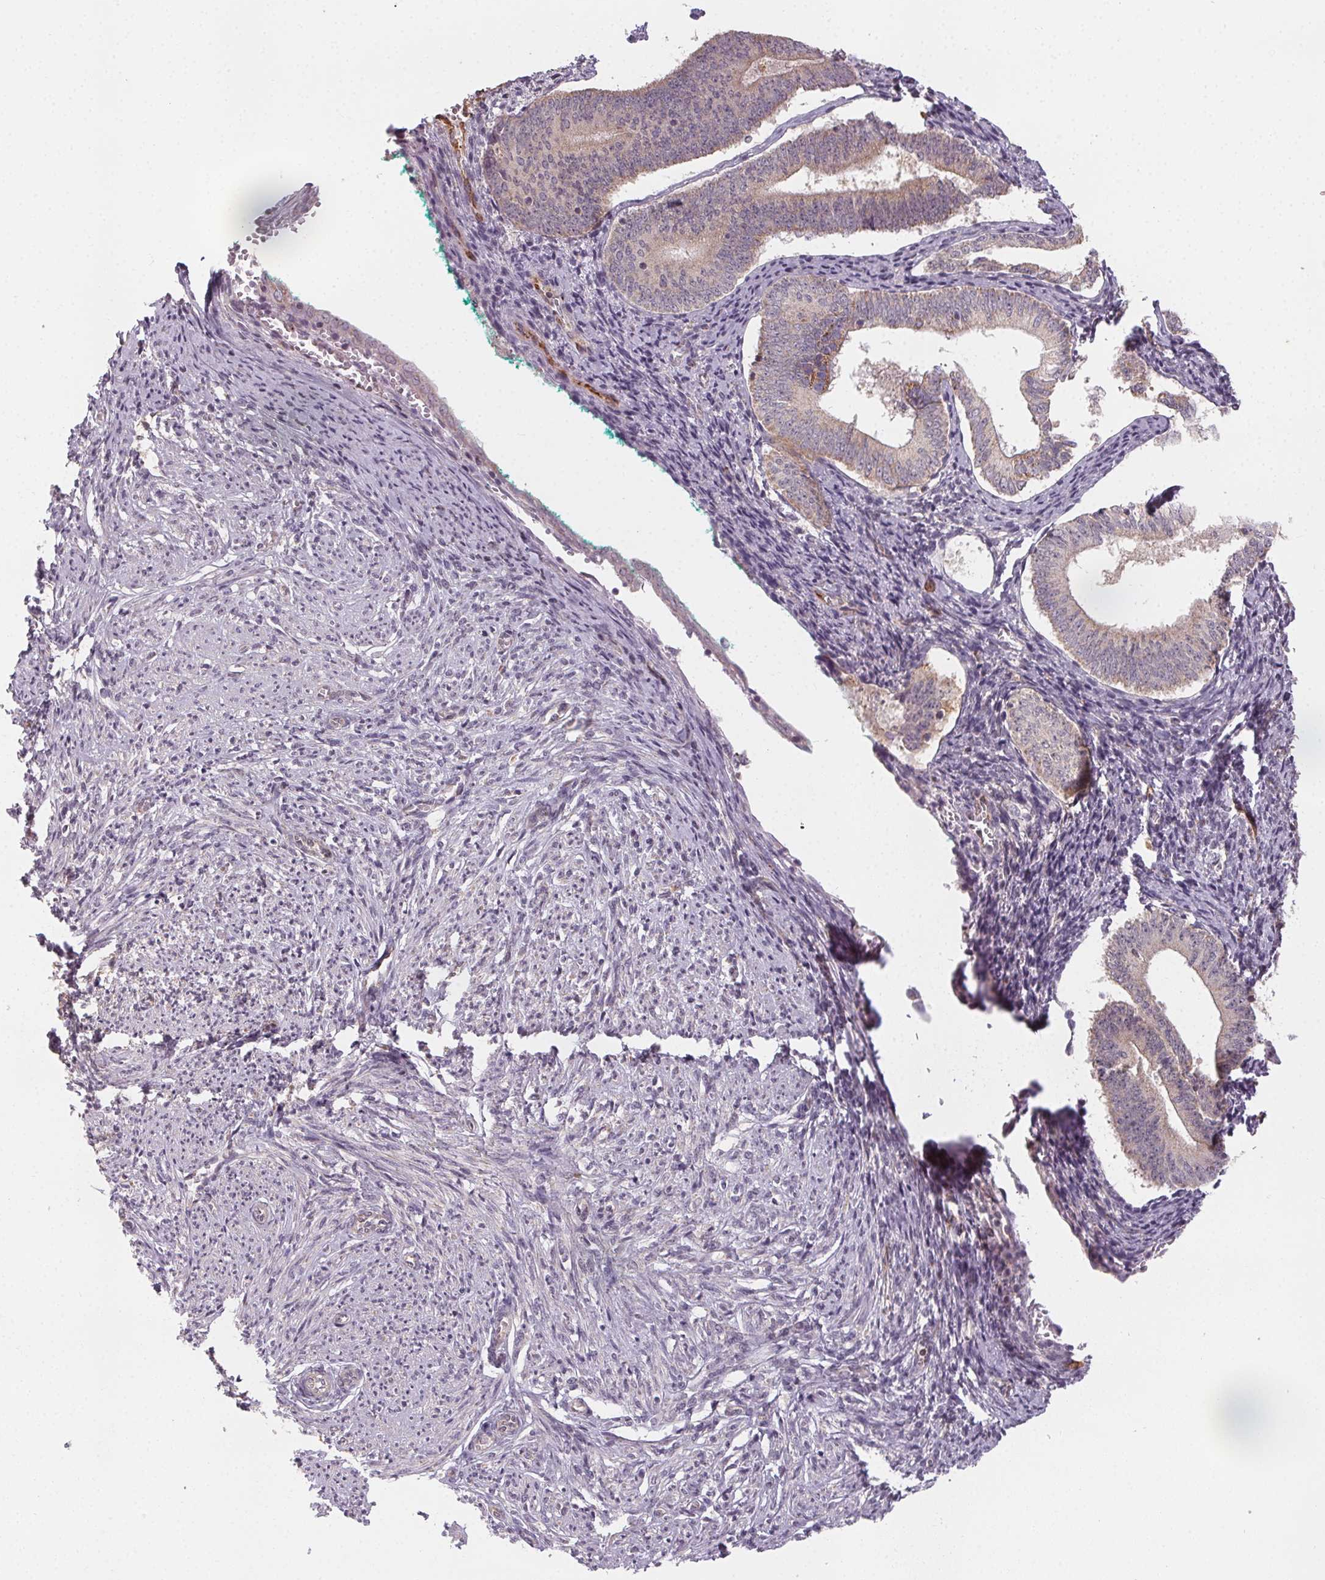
{"staining": {"intensity": "negative", "quantity": "none", "location": "none"}, "tissue": "endometrium", "cell_type": "Cells in endometrial stroma", "image_type": "normal", "snomed": [{"axis": "morphology", "description": "Normal tissue, NOS"}, {"axis": "topography", "description": "Endometrium"}], "caption": "The immunohistochemistry (IHC) histopathology image has no significant staining in cells in endometrial stroma of endometrium.", "gene": "NCOA4", "patient": {"sex": "female", "age": 50}}